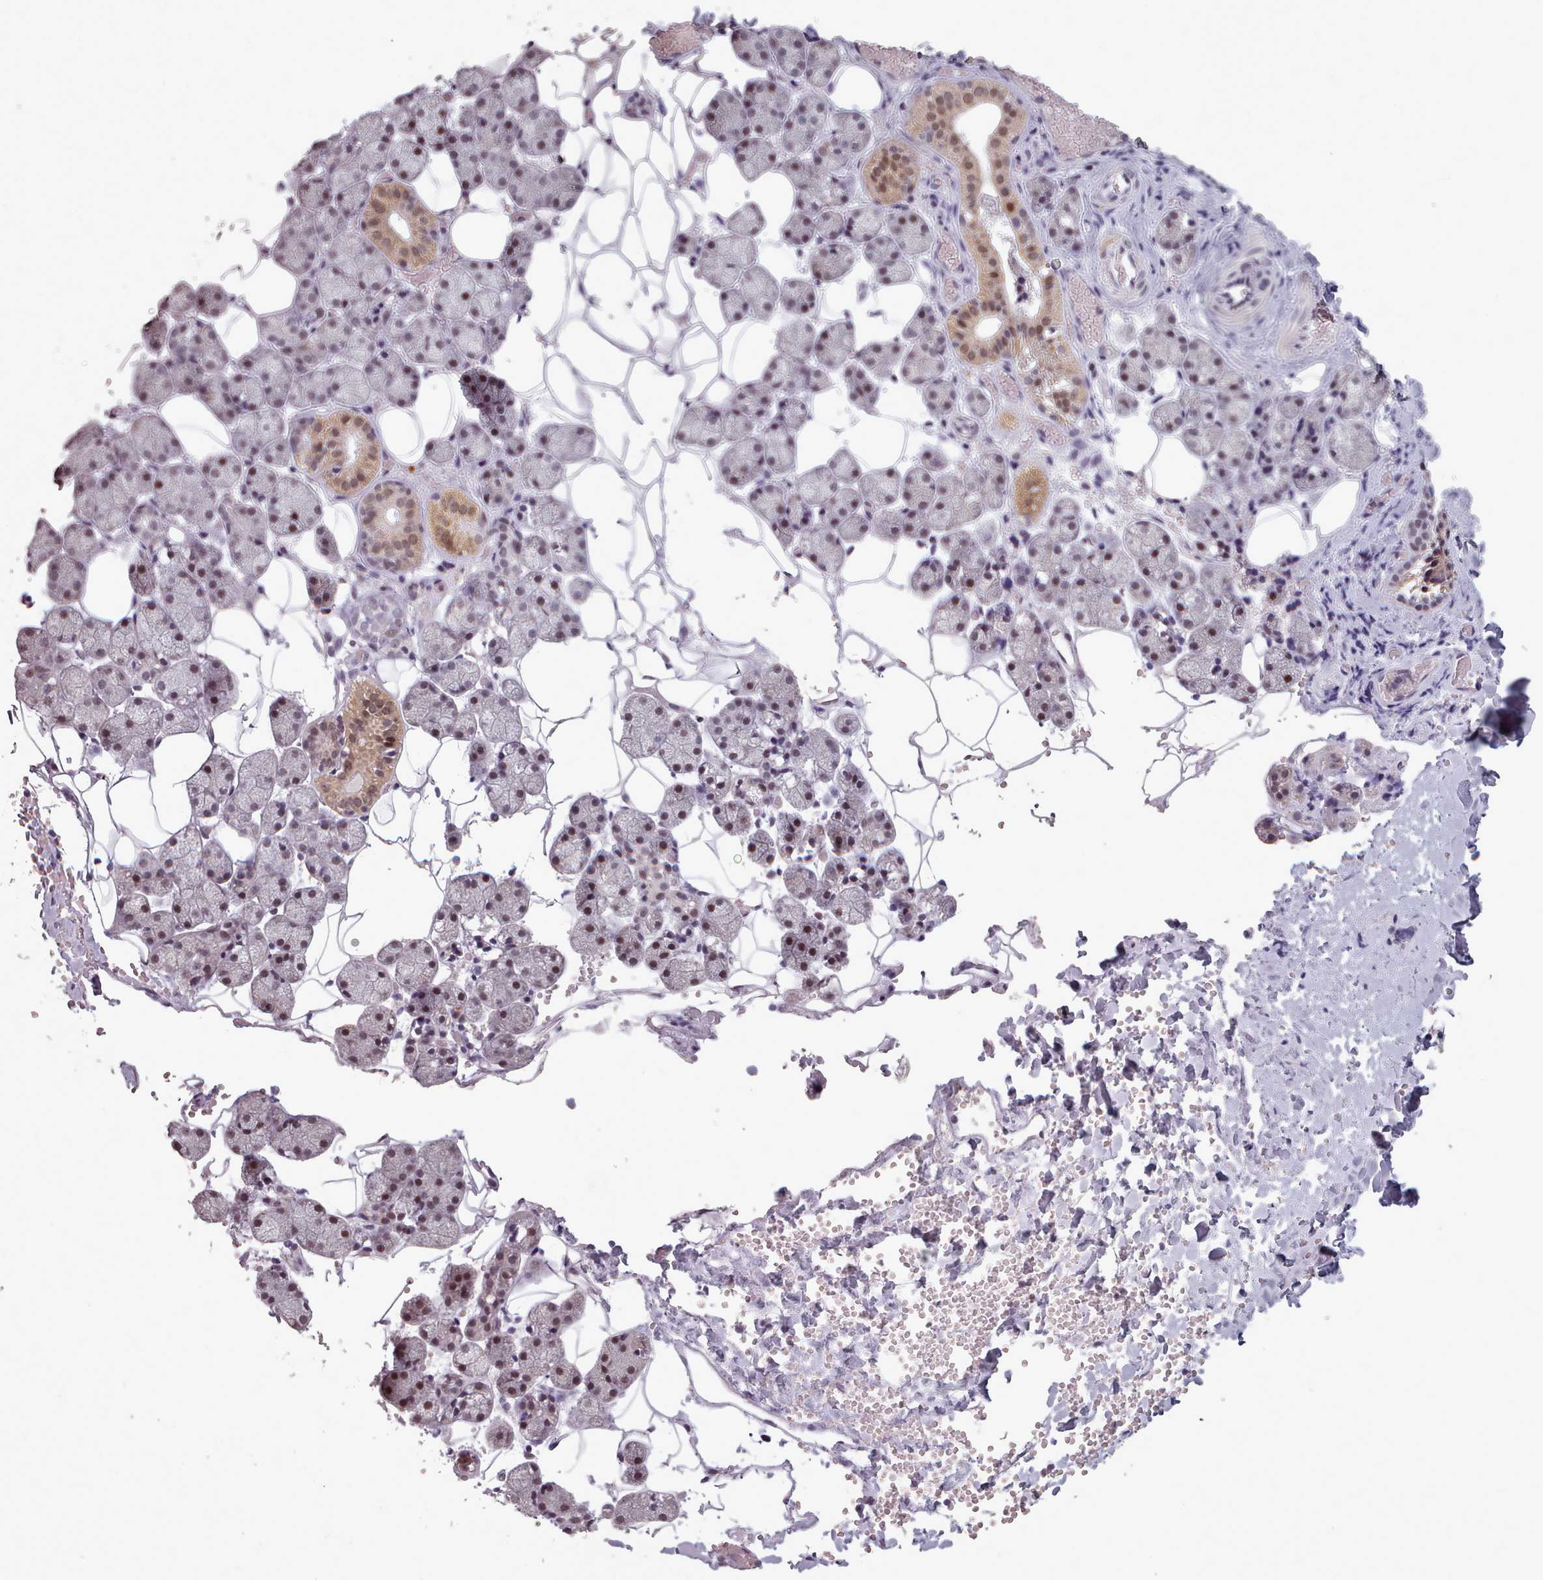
{"staining": {"intensity": "moderate", "quantity": "<25%", "location": "cytoplasmic/membranous,nuclear"}, "tissue": "salivary gland", "cell_type": "Glandular cells", "image_type": "normal", "snomed": [{"axis": "morphology", "description": "Normal tissue, NOS"}, {"axis": "topography", "description": "Salivary gland"}], "caption": "Glandular cells show low levels of moderate cytoplasmic/membranous,nuclear staining in about <25% of cells in normal salivary gland. Using DAB (brown) and hematoxylin (blue) stains, captured at high magnification using brightfield microscopy.", "gene": "SRSF9", "patient": {"sex": "female", "age": 33}}